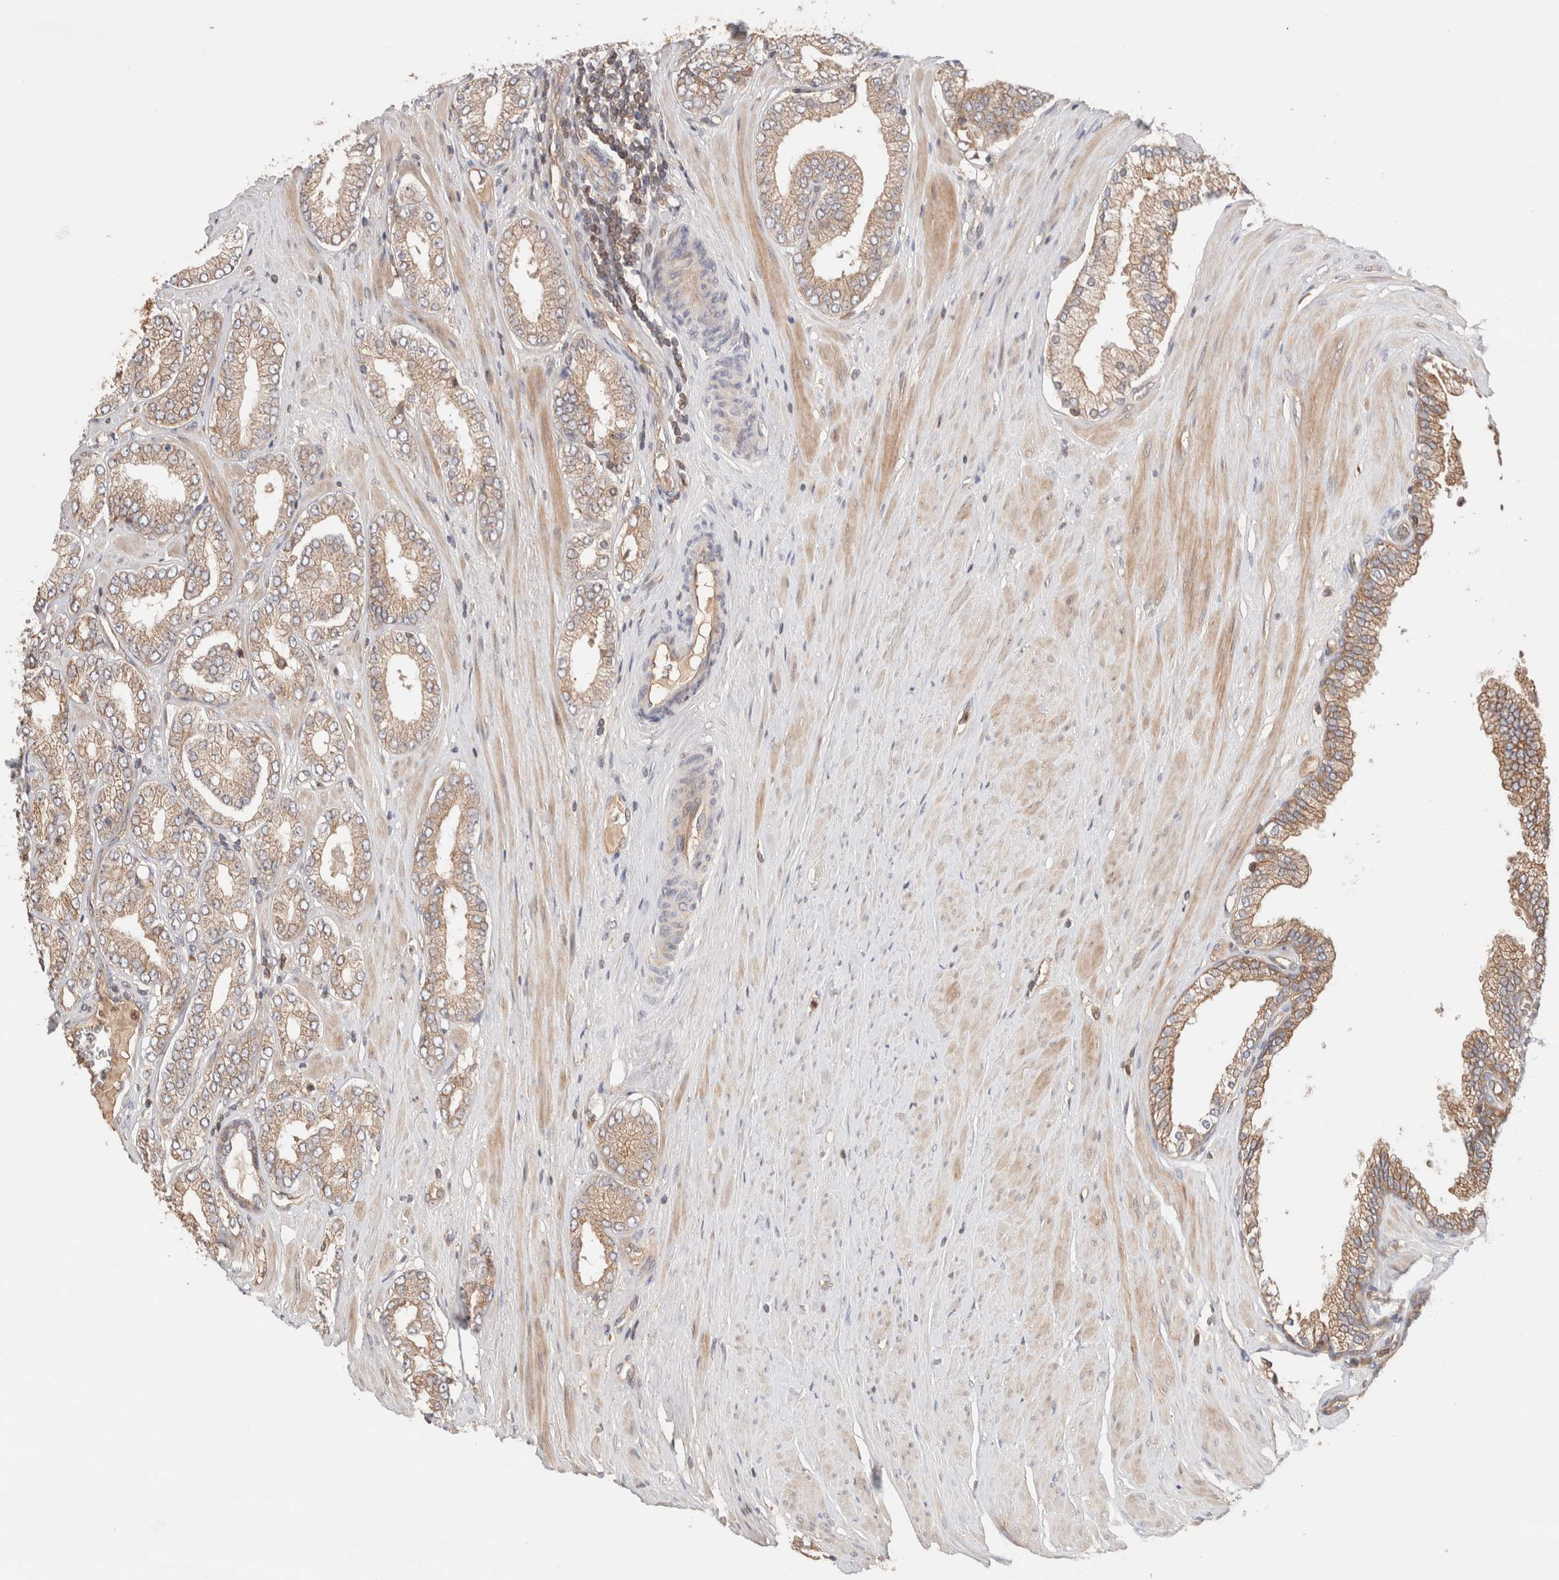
{"staining": {"intensity": "weak", "quantity": "25%-75%", "location": "cytoplasmic/membranous"}, "tissue": "prostate cancer", "cell_type": "Tumor cells", "image_type": "cancer", "snomed": [{"axis": "morphology", "description": "Adenocarcinoma, Low grade"}, {"axis": "topography", "description": "Prostate"}], "caption": "Brown immunohistochemical staining in human prostate adenocarcinoma (low-grade) displays weak cytoplasmic/membranous expression in about 25%-75% of tumor cells.", "gene": "SIKE1", "patient": {"sex": "male", "age": 62}}